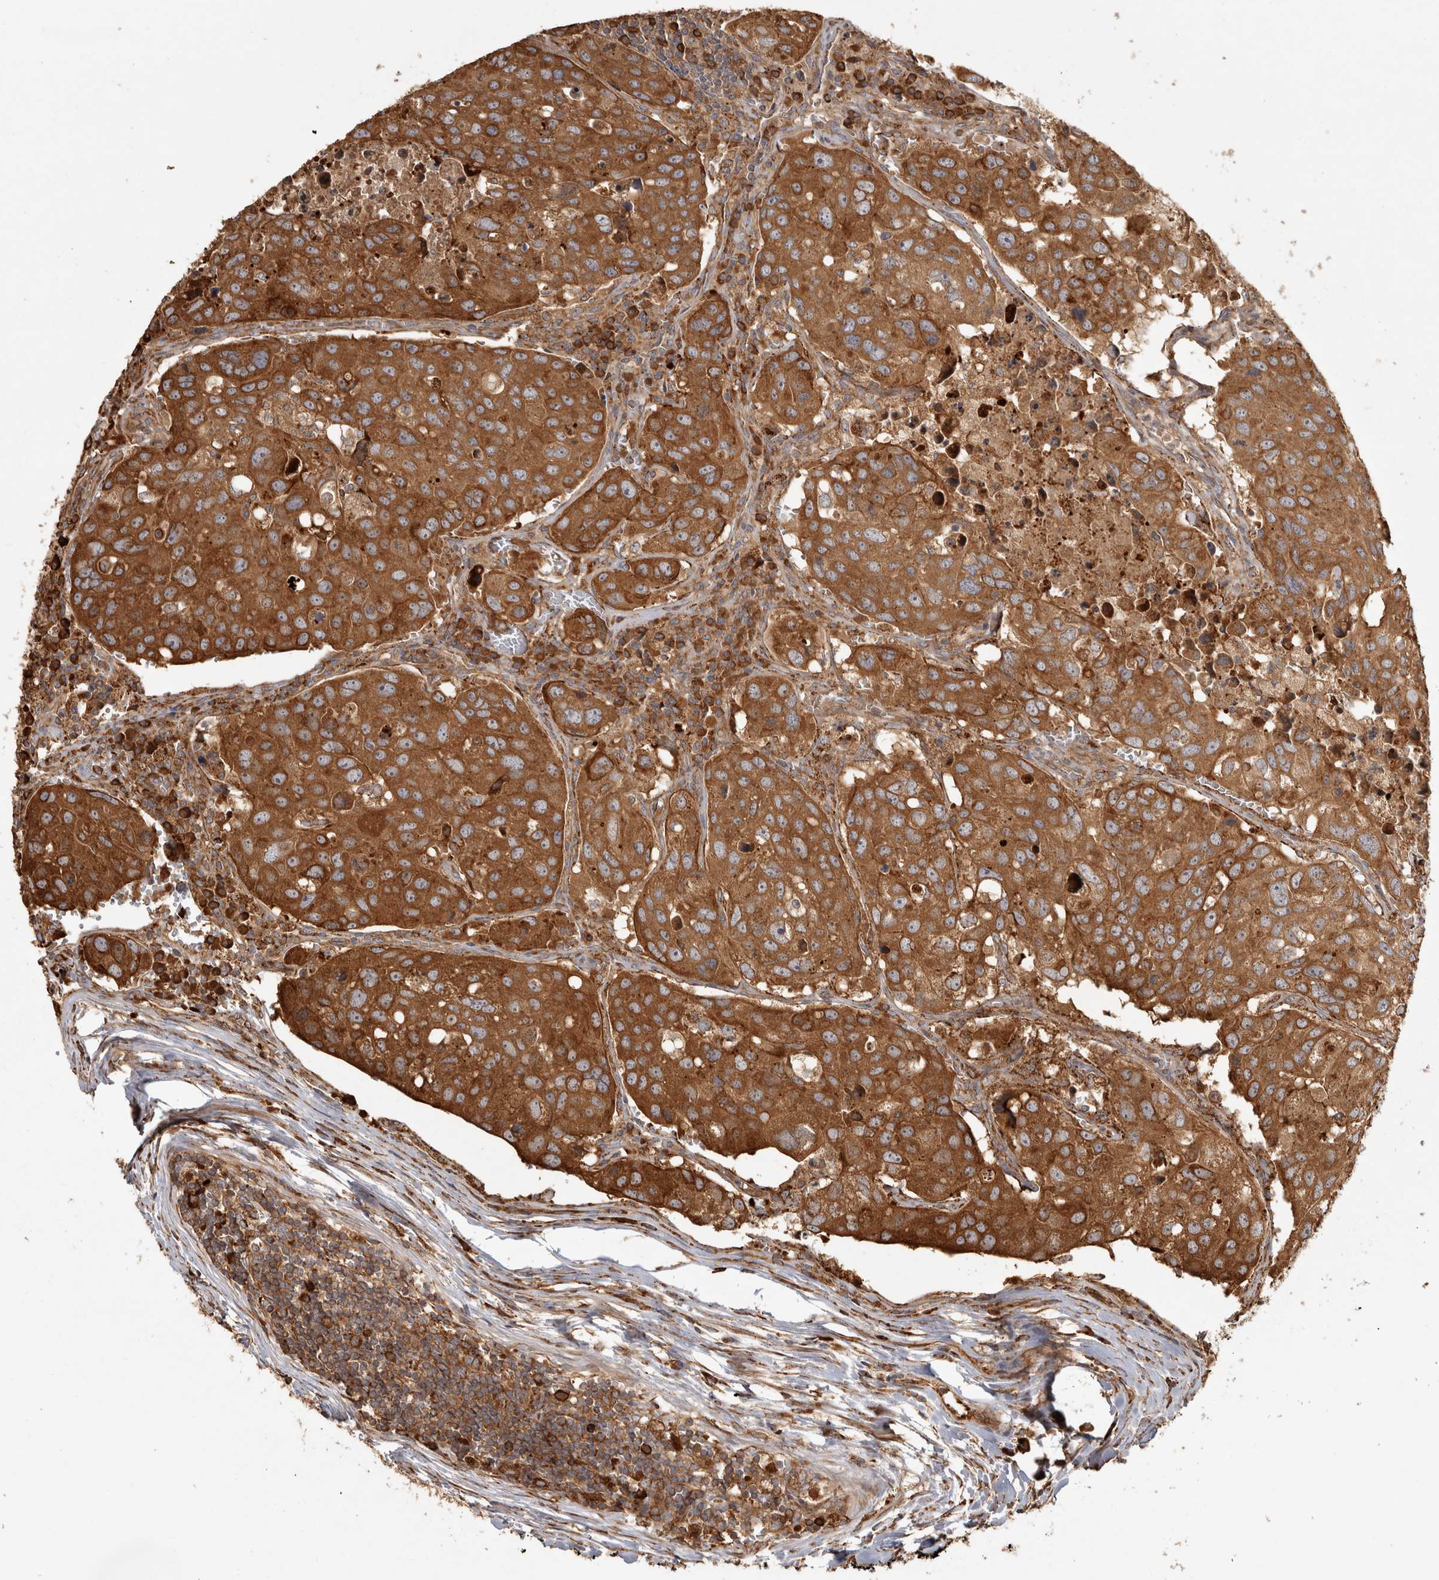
{"staining": {"intensity": "strong", "quantity": ">75%", "location": "cytoplasmic/membranous"}, "tissue": "urothelial cancer", "cell_type": "Tumor cells", "image_type": "cancer", "snomed": [{"axis": "morphology", "description": "Urothelial carcinoma, High grade"}, {"axis": "topography", "description": "Lymph node"}, {"axis": "topography", "description": "Urinary bladder"}], "caption": "This is a micrograph of immunohistochemistry (IHC) staining of high-grade urothelial carcinoma, which shows strong staining in the cytoplasmic/membranous of tumor cells.", "gene": "CAMSAP2", "patient": {"sex": "male", "age": 51}}